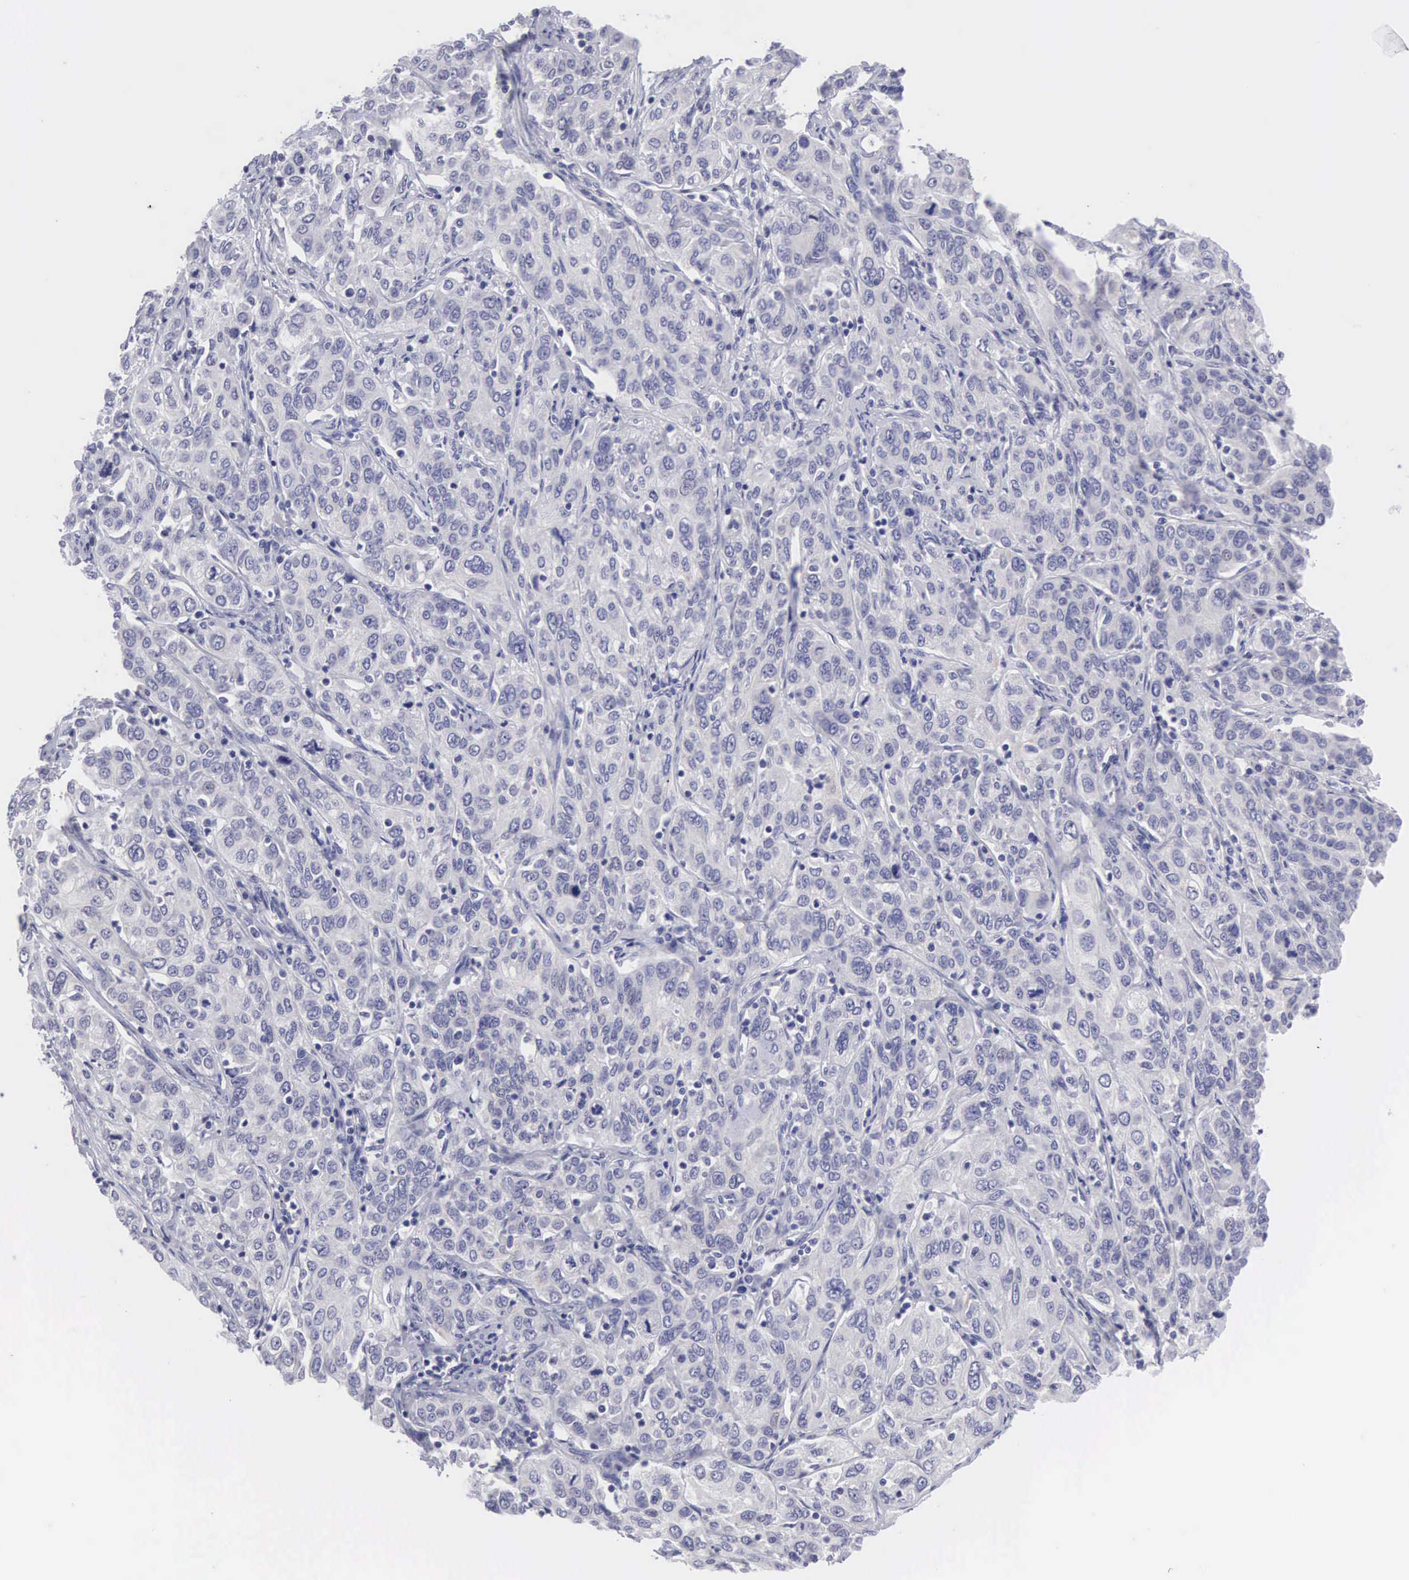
{"staining": {"intensity": "negative", "quantity": "none", "location": "none"}, "tissue": "cervical cancer", "cell_type": "Tumor cells", "image_type": "cancer", "snomed": [{"axis": "morphology", "description": "Squamous cell carcinoma, NOS"}, {"axis": "topography", "description": "Cervix"}], "caption": "High magnification brightfield microscopy of cervical cancer (squamous cell carcinoma) stained with DAB (brown) and counterstained with hematoxylin (blue): tumor cells show no significant staining.", "gene": "SLITRK4", "patient": {"sex": "female", "age": 38}}